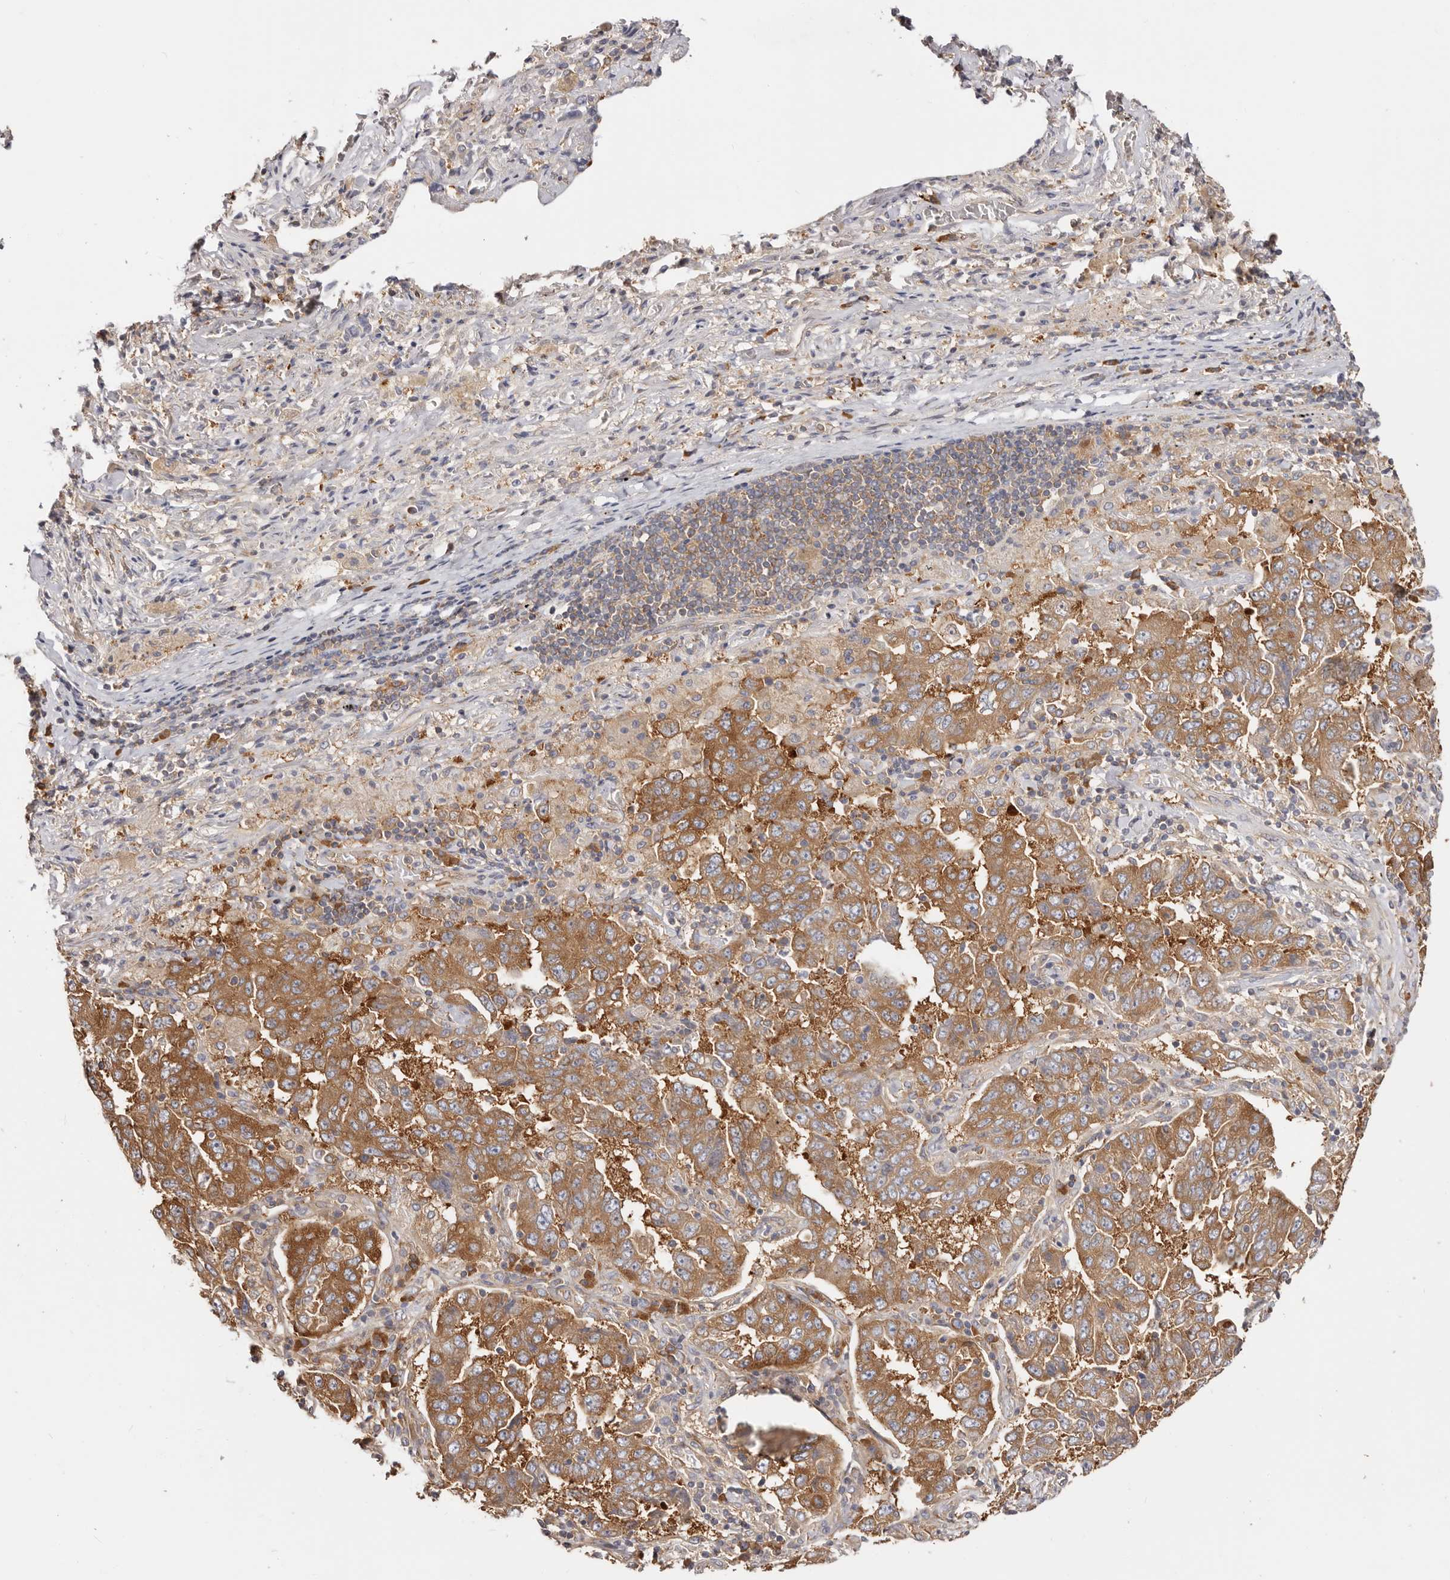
{"staining": {"intensity": "strong", "quantity": ">75%", "location": "cytoplasmic/membranous"}, "tissue": "lung cancer", "cell_type": "Tumor cells", "image_type": "cancer", "snomed": [{"axis": "morphology", "description": "Adenocarcinoma, NOS"}, {"axis": "topography", "description": "Lung"}], "caption": "Lung cancer (adenocarcinoma) stained with IHC shows strong cytoplasmic/membranous staining in about >75% of tumor cells. Using DAB (3,3'-diaminobenzidine) (brown) and hematoxylin (blue) stains, captured at high magnification using brightfield microscopy.", "gene": "EPRS1", "patient": {"sex": "female", "age": 51}}